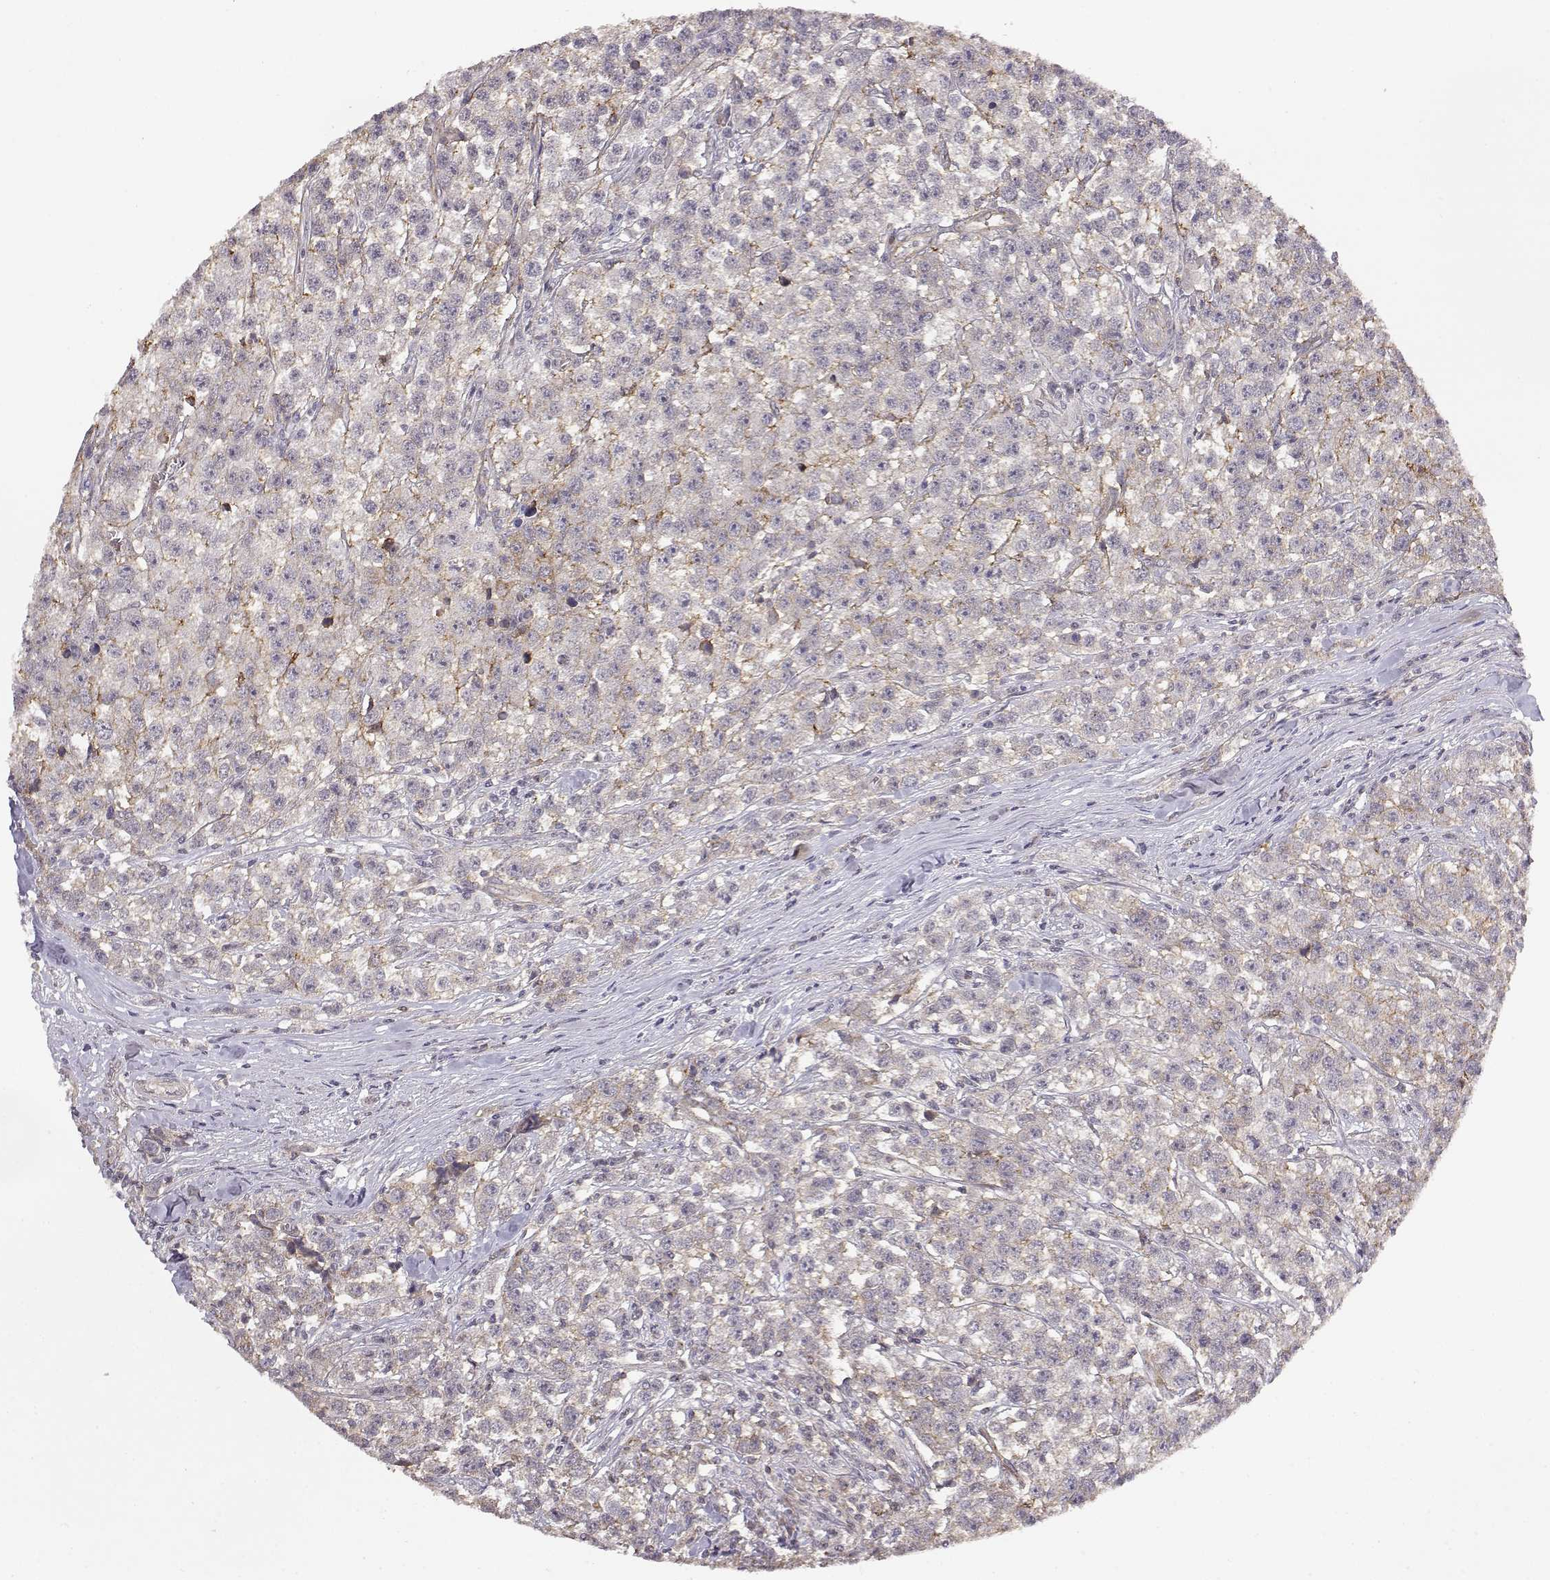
{"staining": {"intensity": "negative", "quantity": "none", "location": "none"}, "tissue": "testis cancer", "cell_type": "Tumor cells", "image_type": "cancer", "snomed": [{"axis": "morphology", "description": "Seminoma, NOS"}, {"axis": "topography", "description": "Testis"}], "caption": "Immunohistochemical staining of human seminoma (testis) exhibits no significant staining in tumor cells.", "gene": "IFITM1", "patient": {"sex": "male", "age": 59}}